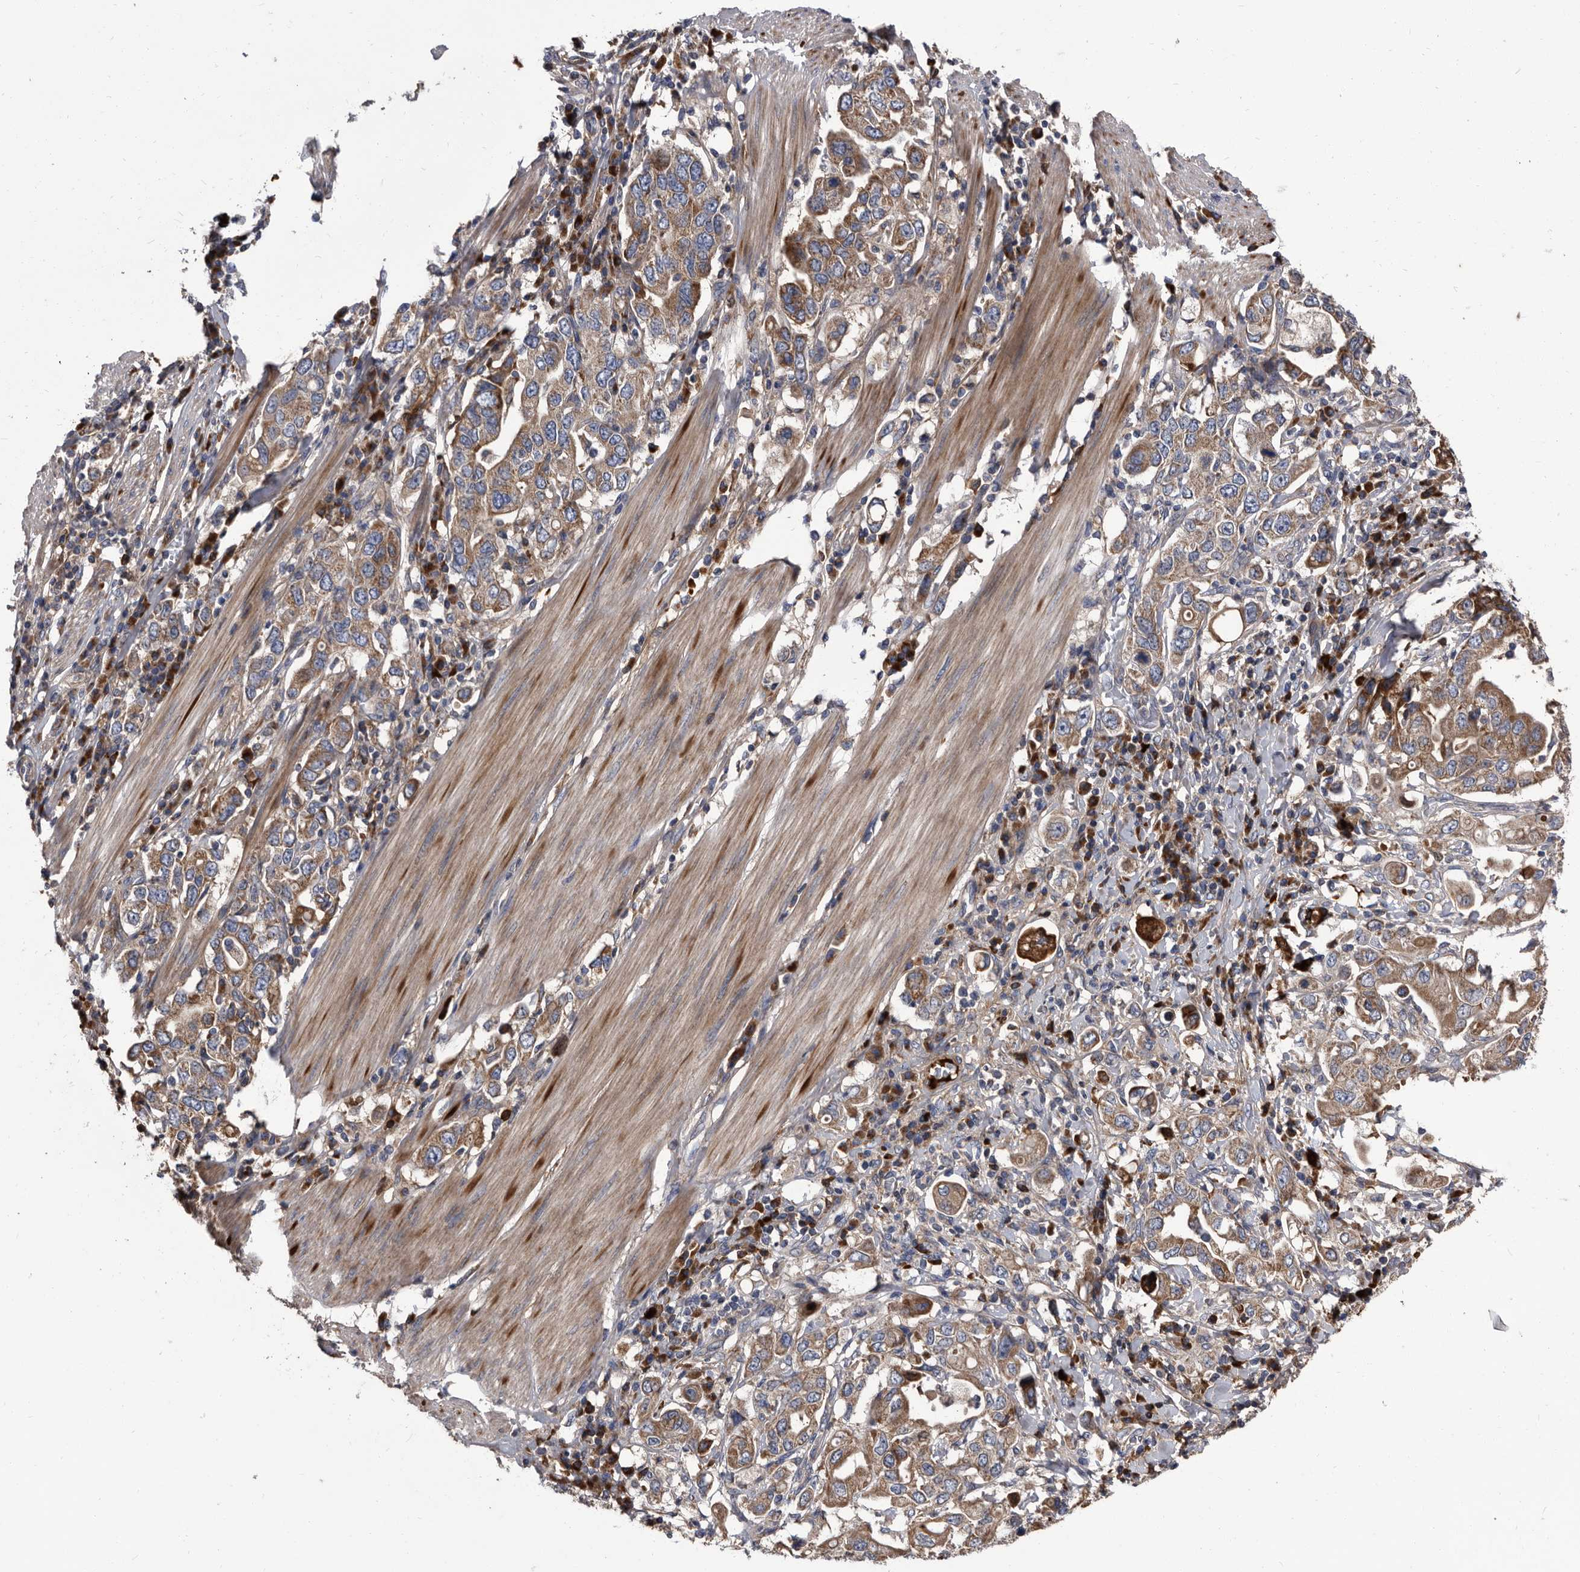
{"staining": {"intensity": "moderate", "quantity": ">75%", "location": "cytoplasmic/membranous"}, "tissue": "stomach cancer", "cell_type": "Tumor cells", "image_type": "cancer", "snomed": [{"axis": "morphology", "description": "Adenocarcinoma, NOS"}, {"axis": "topography", "description": "Stomach, upper"}], "caption": "High-power microscopy captured an immunohistochemistry (IHC) photomicrograph of stomach cancer, revealing moderate cytoplasmic/membranous expression in about >75% of tumor cells.", "gene": "DTNBP1", "patient": {"sex": "male", "age": 62}}